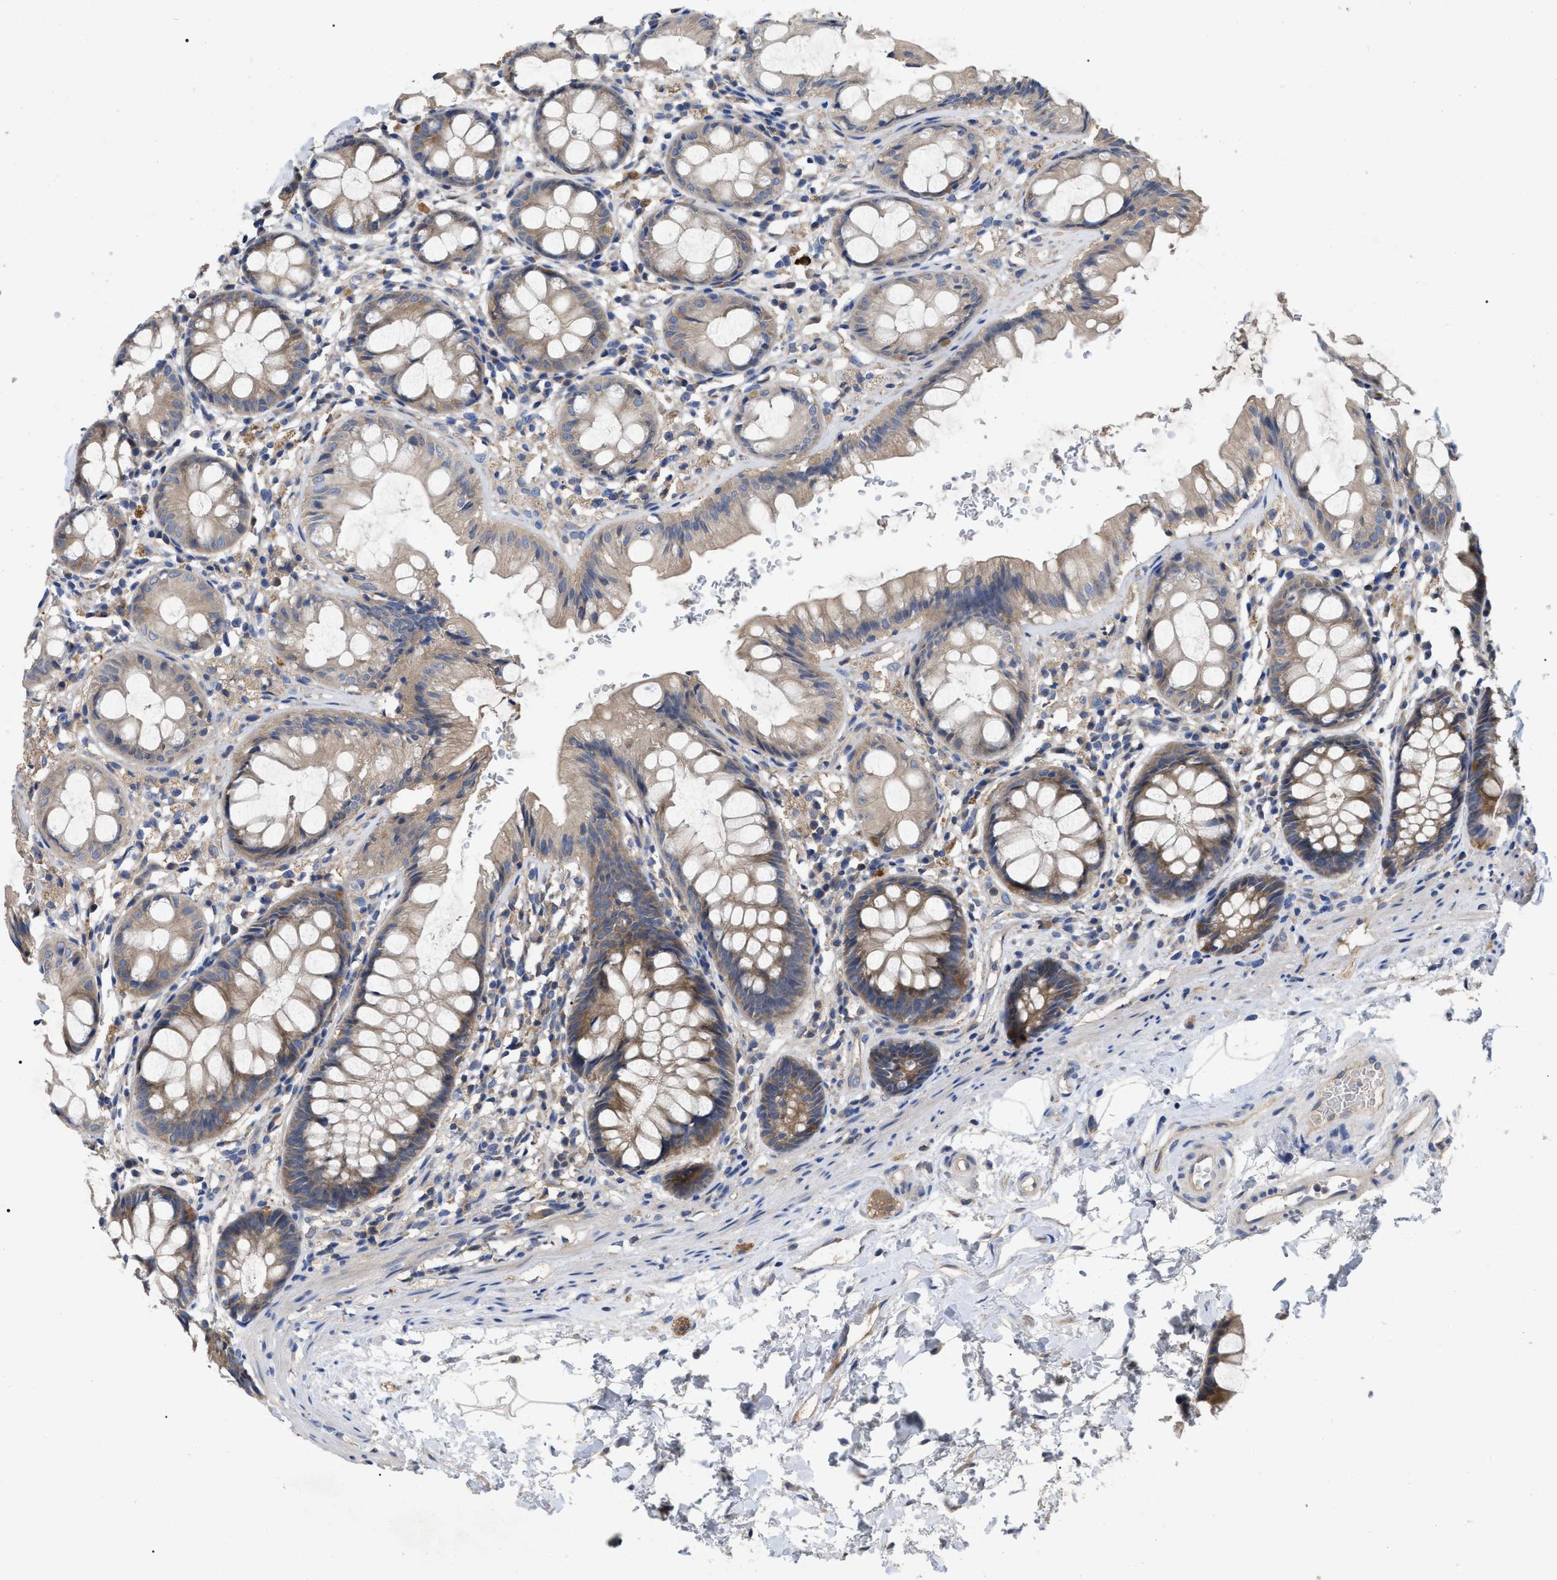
{"staining": {"intensity": "moderate", "quantity": ">75%", "location": "cytoplasmic/membranous"}, "tissue": "rectum", "cell_type": "Glandular cells", "image_type": "normal", "snomed": [{"axis": "morphology", "description": "Normal tissue, NOS"}, {"axis": "topography", "description": "Rectum"}], "caption": "Immunohistochemical staining of unremarkable human rectum demonstrates >75% levels of moderate cytoplasmic/membranous protein staining in approximately >75% of glandular cells. The staining is performed using DAB (3,3'-diaminobenzidine) brown chromogen to label protein expression. The nuclei are counter-stained blue using hematoxylin.", "gene": "RAP1GDS1", "patient": {"sex": "male", "age": 64}}